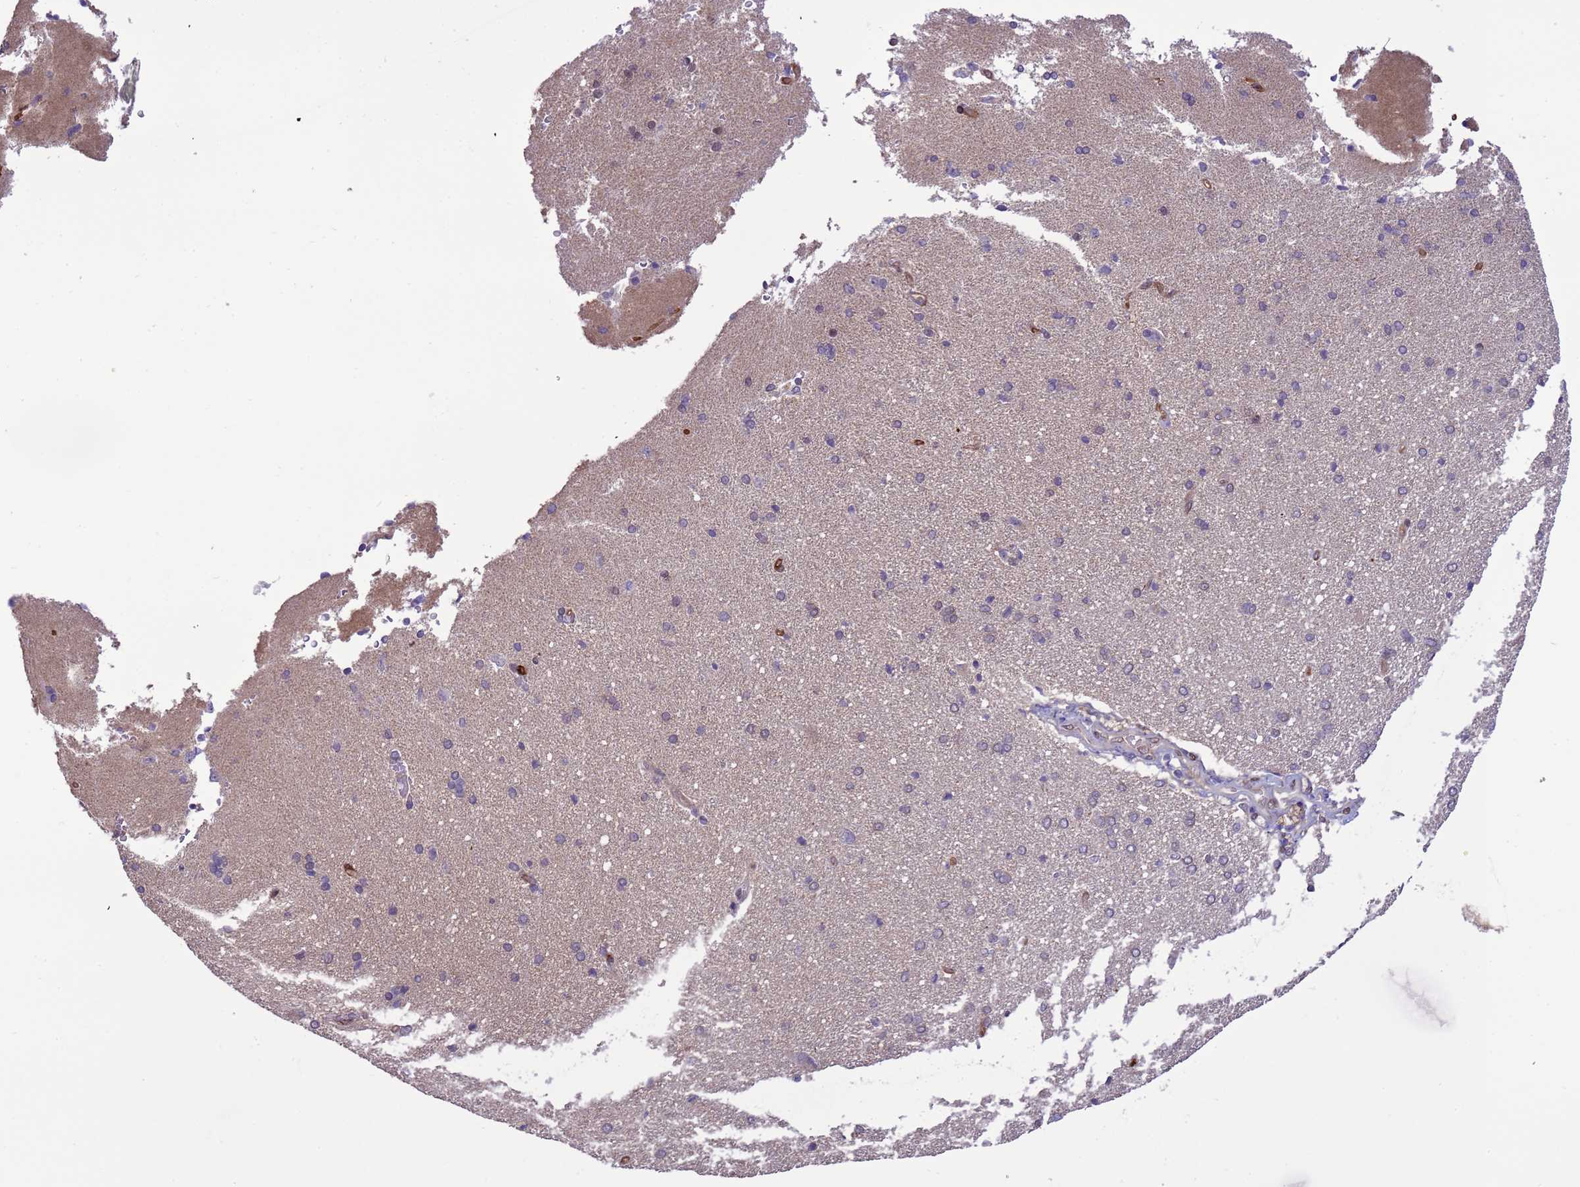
{"staining": {"intensity": "strong", "quantity": ">75%", "location": "cytoplasmic/membranous"}, "tissue": "cerebral cortex", "cell_type": "Endothelial cells", "image_type": "normal", "snomed": [{"axis": "morphology", "description": "Normal tissue, NOS"}, {"axis": "topography", "description": "Cerebral cortex"}], "caption": "A photomicrograph showing strong cytoplasmic/membranous expression in approximately >75% of endothelial cells in normal cerebral cortex, as visualized by brown immunohistochemical staining.", "gene": "ZBTB5", "patient": {"sex": "male", "age": 62}}